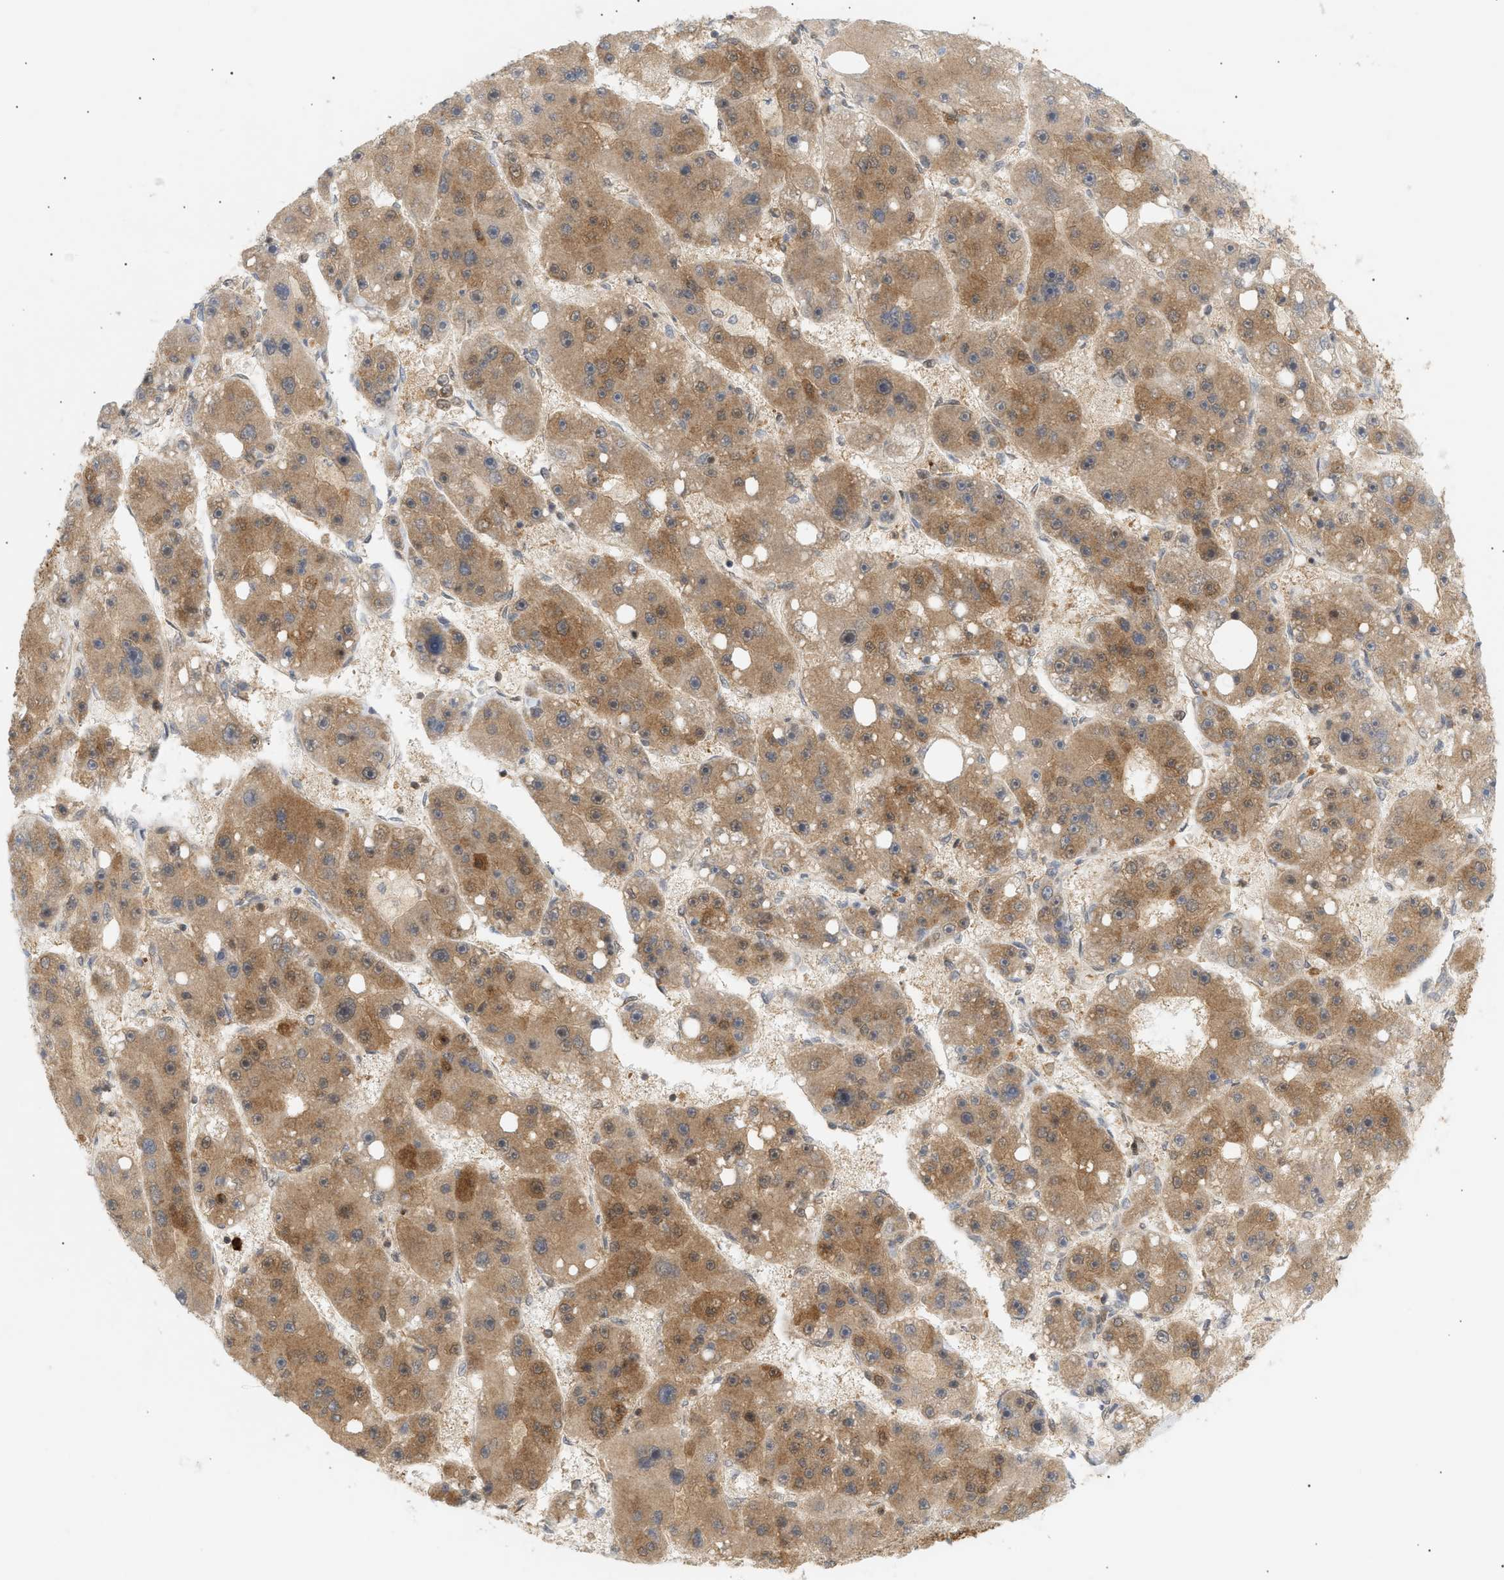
{"staining": {"intensity": "moderate", "quantity": "25%-75%", "location": "cytoplasmic/membranous"}, "tissue": "liver cancer", "cell_type": "Tumor cells", "image_type": "cancer", "snomed": [{"axis": "morphology", "description": "Carcinoma, Hepatocellular, NOS"}, {"axis": "topography", "description": "Liver"}], "caption": "Immunohistochemistry (IHC) histopathology image of liver cancer stained for a protein (brown), which demonstrates medium levels of moderate cytoplasmic/membranous staining in approximately 25%-75% of tumor cells.", "gene": "SHC1", "patient": {"sex": "female", "age": 61}}